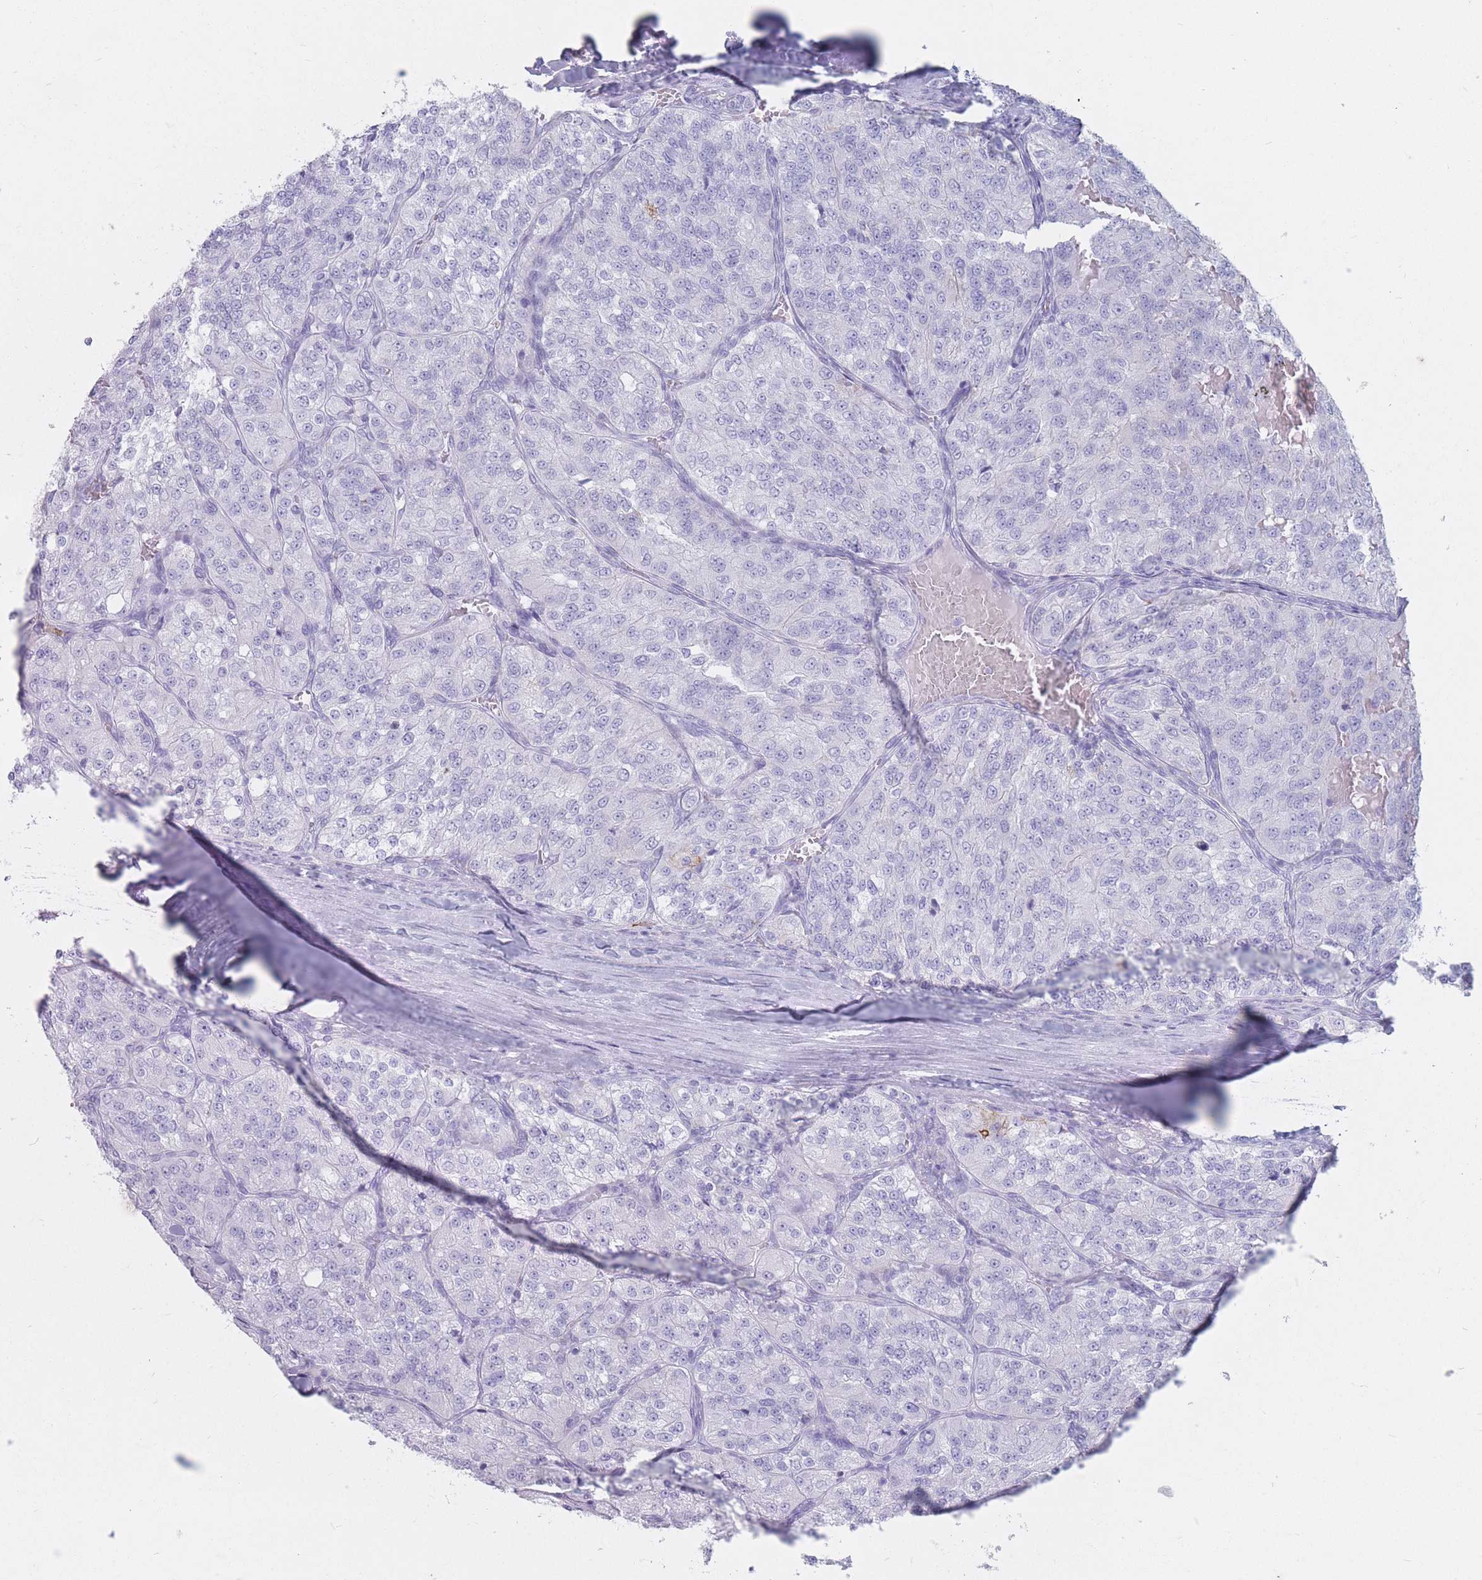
{"staining": {"intensity": "negative", "quantity": "none", "location": "none"}, "tissue": "renal cancer", "cell_type": "Tumor cells", "image_type": "cancer", "snomed": [{"axis": "morphology", "description": "Adenocarcinoma, NOS"}, {"axis": "topography", "description": "Kidney"}], "caption": "A photomicrograph of human adenocarcinoma (renal) is negative for staining in tumor cells.", "gene": "ST3GAL5", "patient": {"sex": "female", "age": 63}}